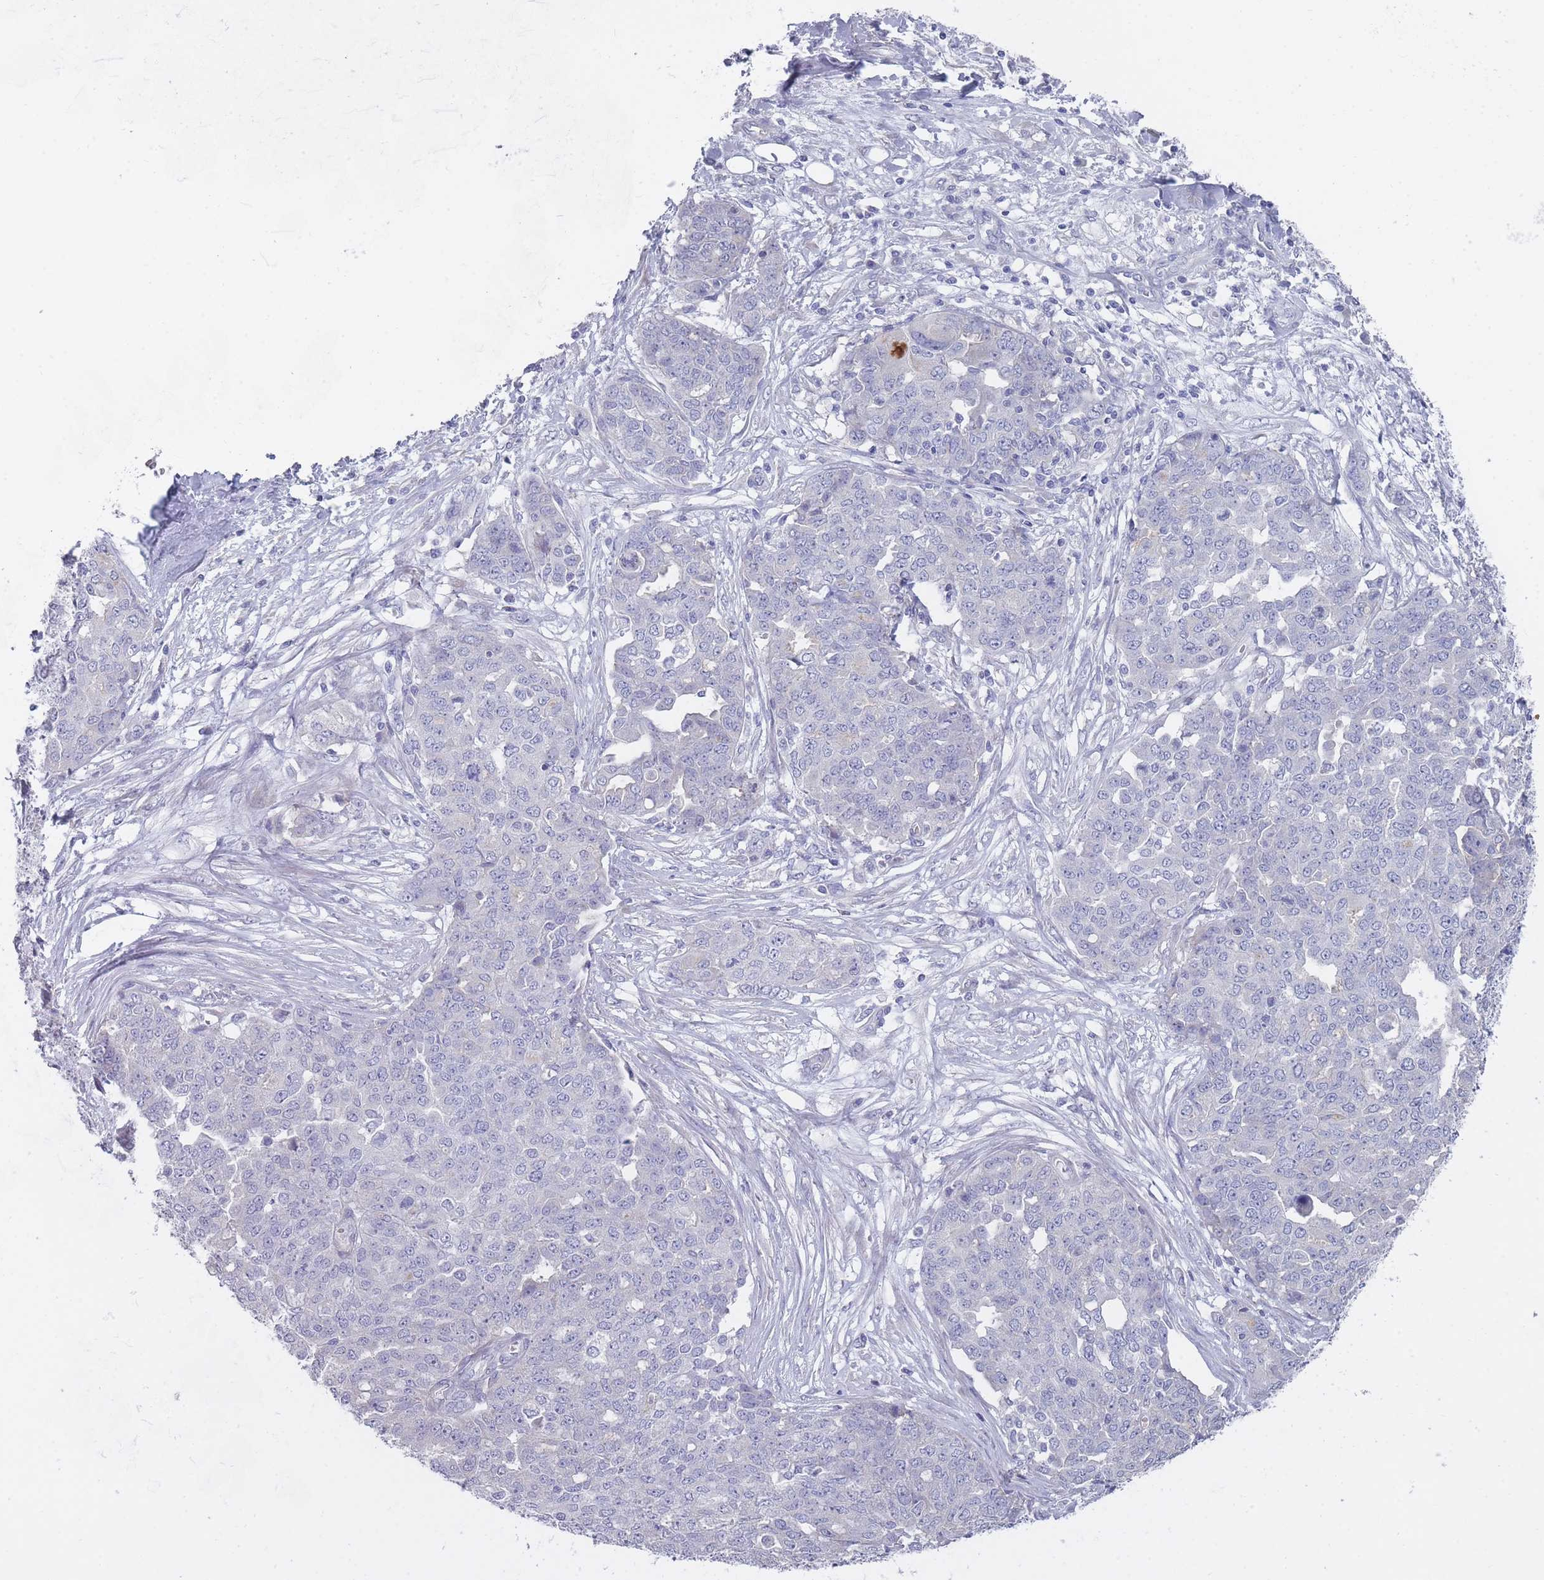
{"staining": {"intensity": "negative", "quantity": "none", "location": "none"}, "tissue": "ovarian cancer", "cell_type": "Tumor cells", "image_type": "cancer", "snomed": [{"axis": "morphology", "description": "Cystadenocarcinoma, serous, NOS"}, {"axis": "topography", "description": "Soft tissue"}, {"axis": "topography", "description": "Ovary"}], "caption": "Photomicrograph shows no protein staining in tumor cells of ovarian cancer tissue.", "gene": "PIGU", "patient": {"sex": "female", "age": 57}}